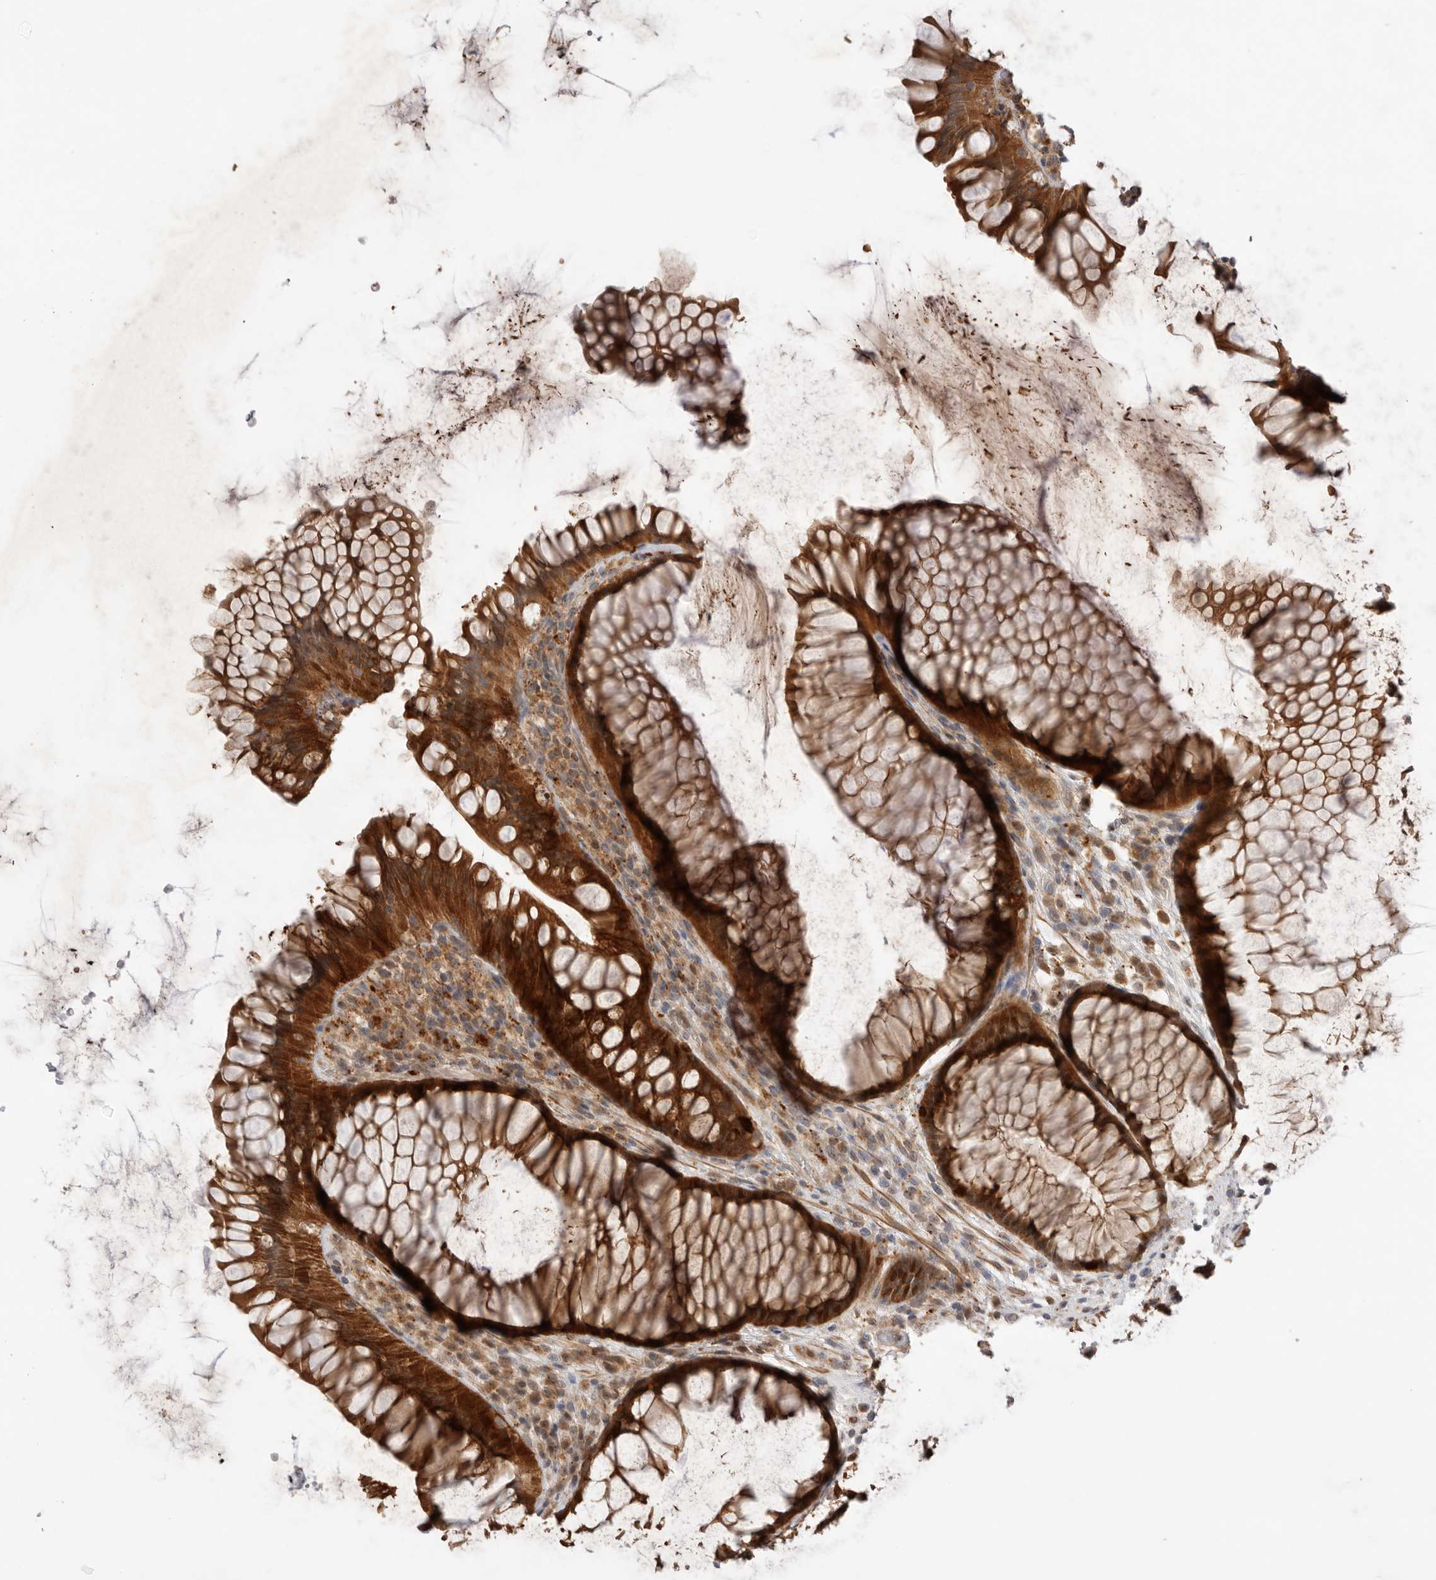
{"staining": {"intensity": "strong", "quantity": ">75%", "location": "cytoplasmic/membranous"}, "tissue": "rectum", "cell_type": "Glandular cells", "image_type": "normal", "snomed": [{"axis": "morphology", "description": "Normal tissue, NOS"}, {"axis": "topography", "description": "Rectum"}], "caption": "Immunohistochemistry of unremarkable rectum exhibits high levels of strong cytoplasmic/membranous positivity in approximately >75% of glandular cells. Nuclei are stained in blue.", "gene": "GNE", "patient": {"sex": "male", "age": 51}}